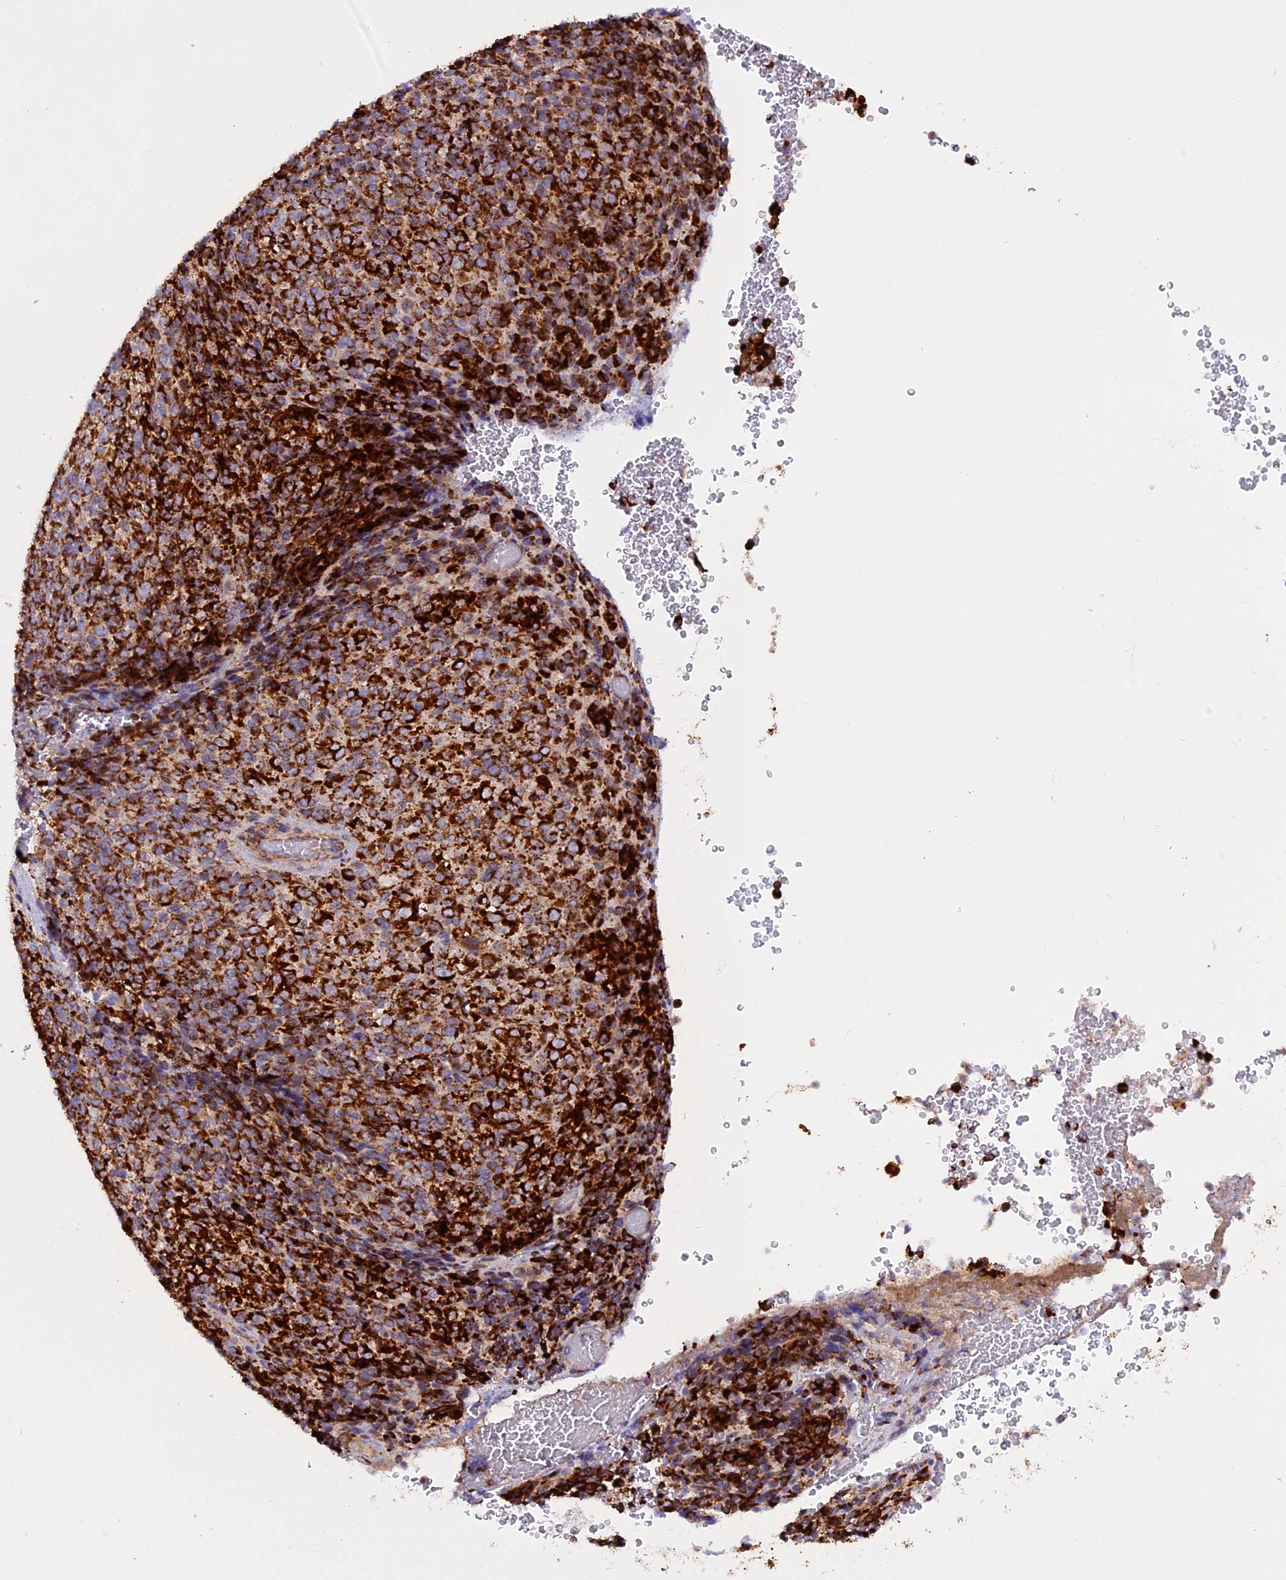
{"staining": {"intensity": "strong", "quantity": ">75%", "location": "cytoplasmic/membranous"}, "tissue": "melanoma", "cell_type": "Tumor cells", "image_type": "cancer", "snomed": [{"axis": "morphology", "description": "Malignant melanoma, Metastatic site"}, {"axis": "topography", "description": "Brain"}], "caption": "Immunohistochemistry (IHC) histopathology image of neoplastic tissue: human melanoma stained using immunohistochemistry displays high levels of strong protein expression localized specifically in the cytoplasmic/membranous of tumor cells, appearing as a cytoplasmic/membranous brown color.", "gene": "UQCRB", "patient": {"sex": "female", "age": 56}}